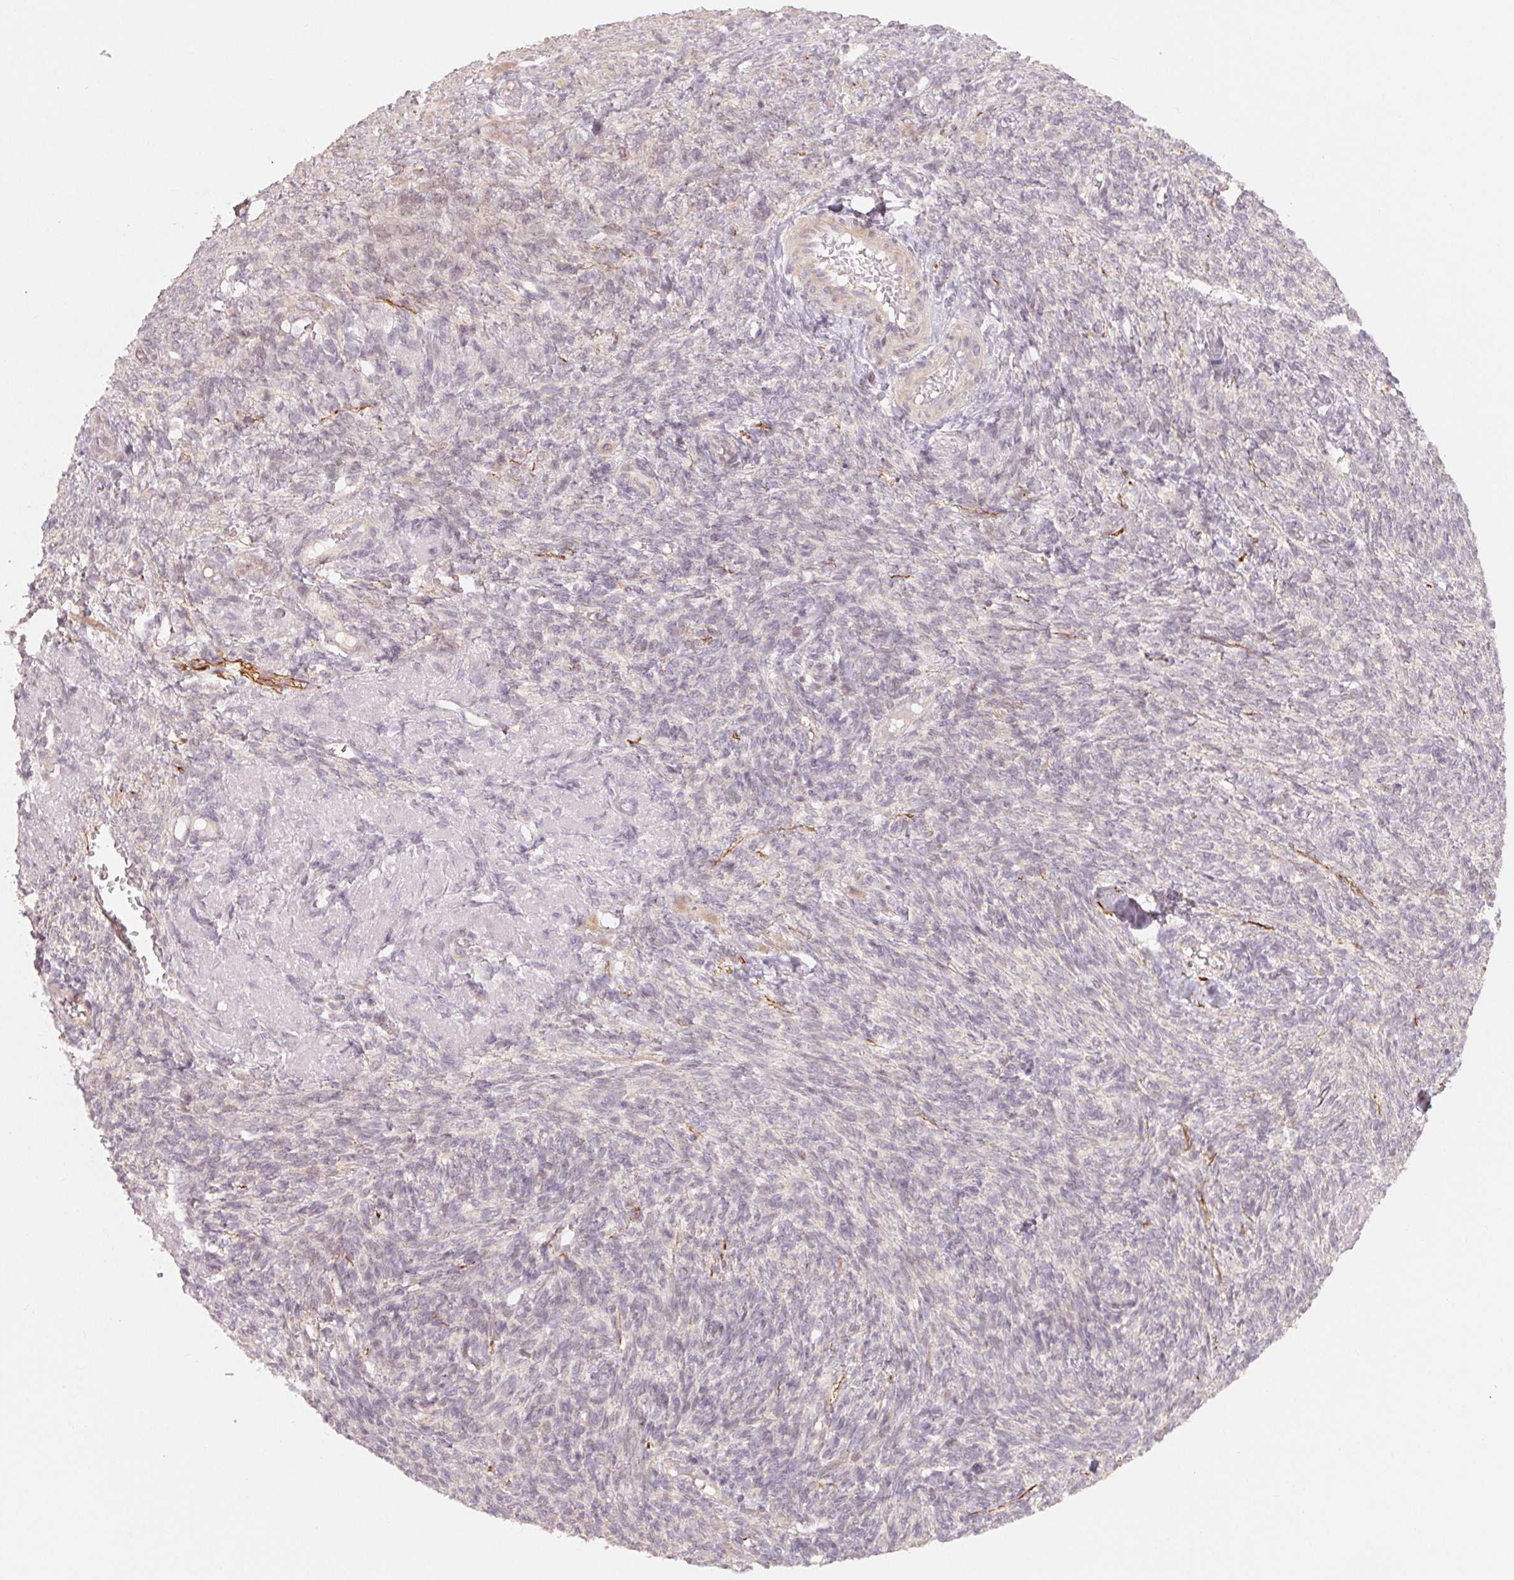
{"staining": {"intensity": "negative", "quantity": "none", "location": "none"}, "tissue": "ovarian cancer", "cell_type": "Tumor cells", "image_type": "cancer", "snomed": [{"axis": "morphology", "description": "Cystadenocarcinoma, serous, NOS"}, {"axis": "topography", "description": "Ovary"}], "caption": "Immunohistochemical staining of ovarian cancer (serous cystadenocarcinoma) exhibits no significant positivity in tumor cells.", "gene": "DENND2C", "patient": {"sex": "female", "age": 60}}